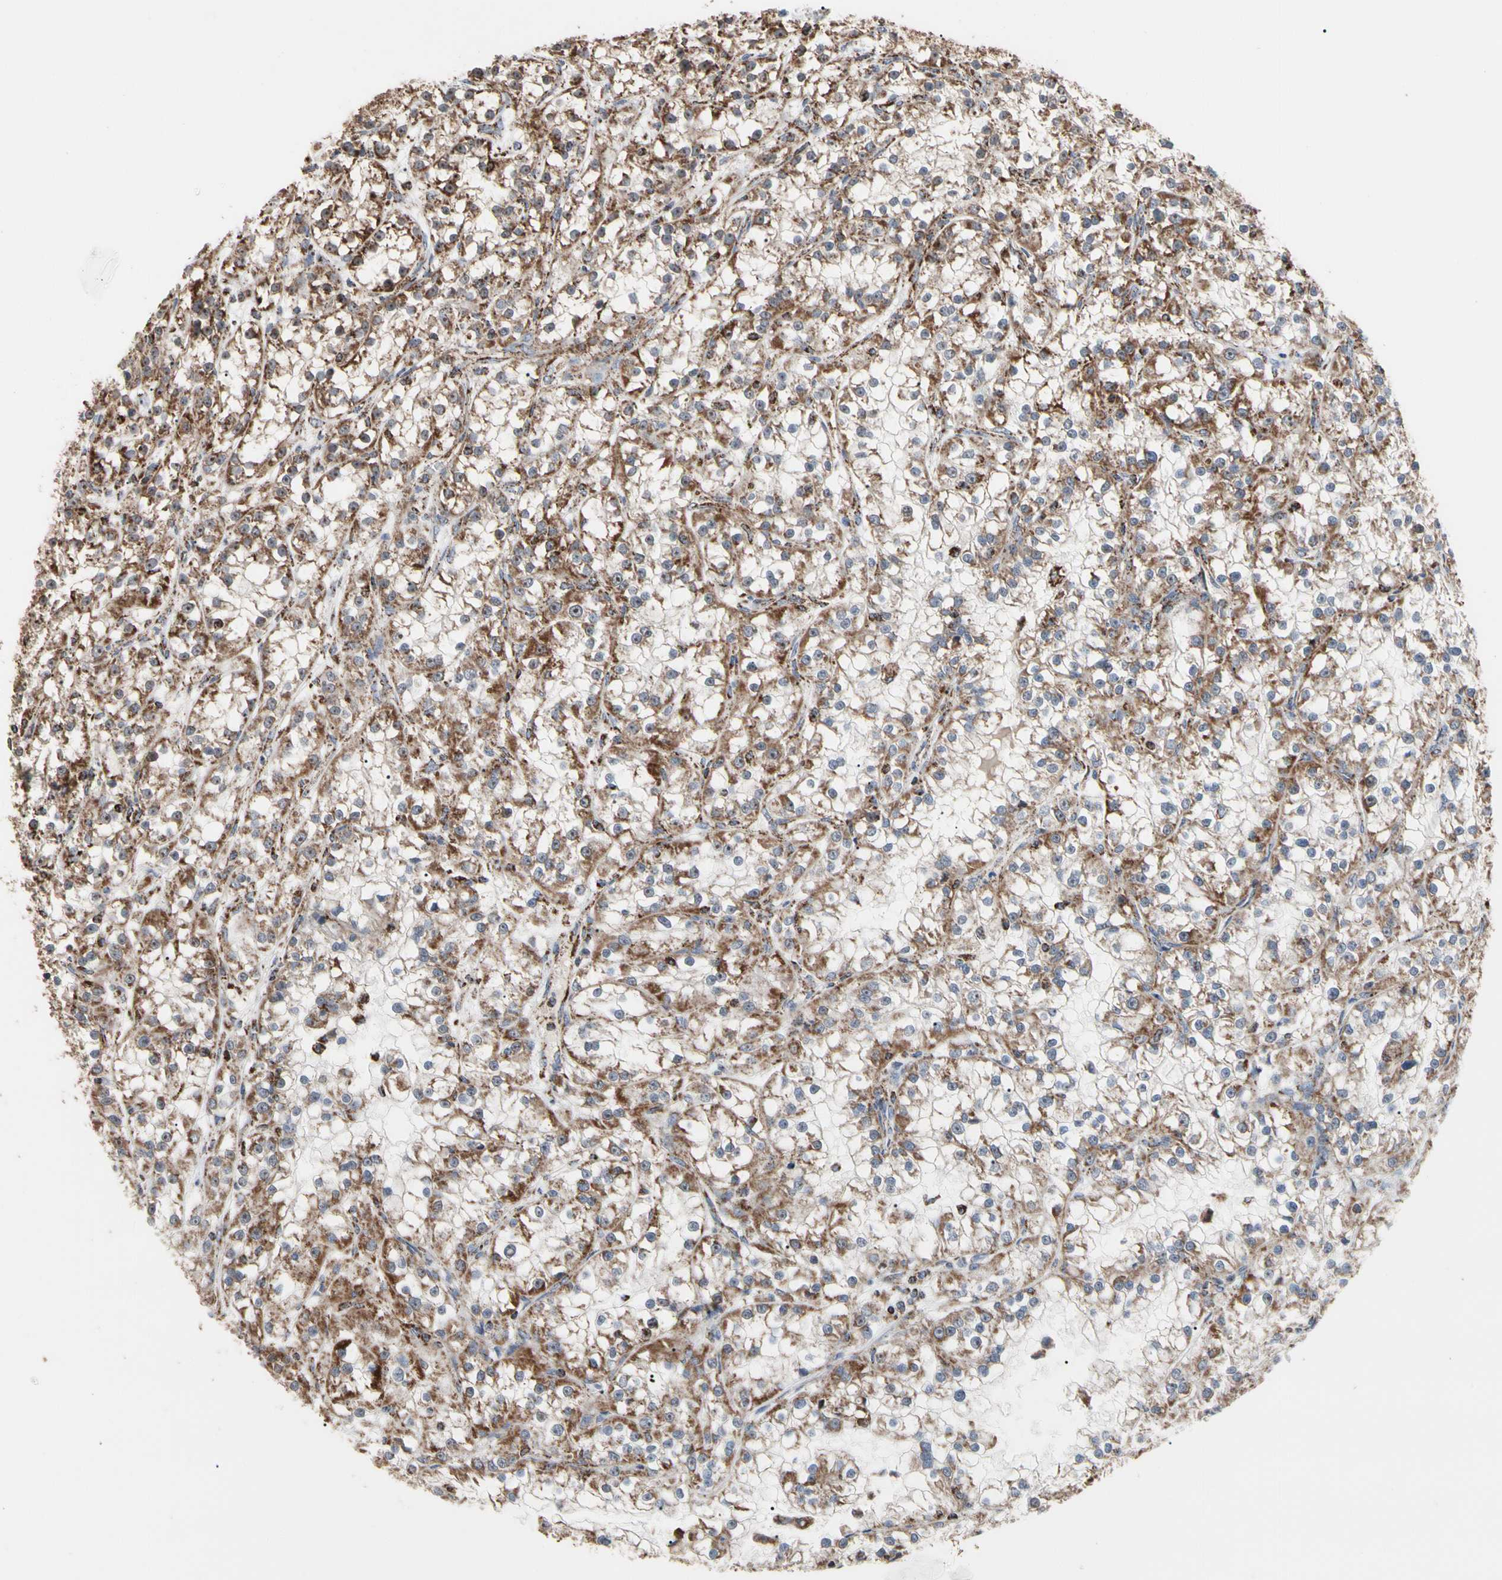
{"staining": {"intensity": "strong", "quantity": ">75%", "location": "cytoplasmic/membranous"}, "tissue": "renal cancer", "cell_type": "Tumor cells", "image_type": "cancer", "snomed": [{"axis": "morphology", "description": "Adenocarcinoma, NOS"}, {"axis": "topography", "description": "Kidney"}], "caption": "Renal cancer (adenocarcinoma) stained with a brown dye demonstrates strong cytoplasmic/membranous positive positivity in approximately >75% of tumor cells.", "gene": "FAM110B", "patient": {"sex": "female", "age": 52}}